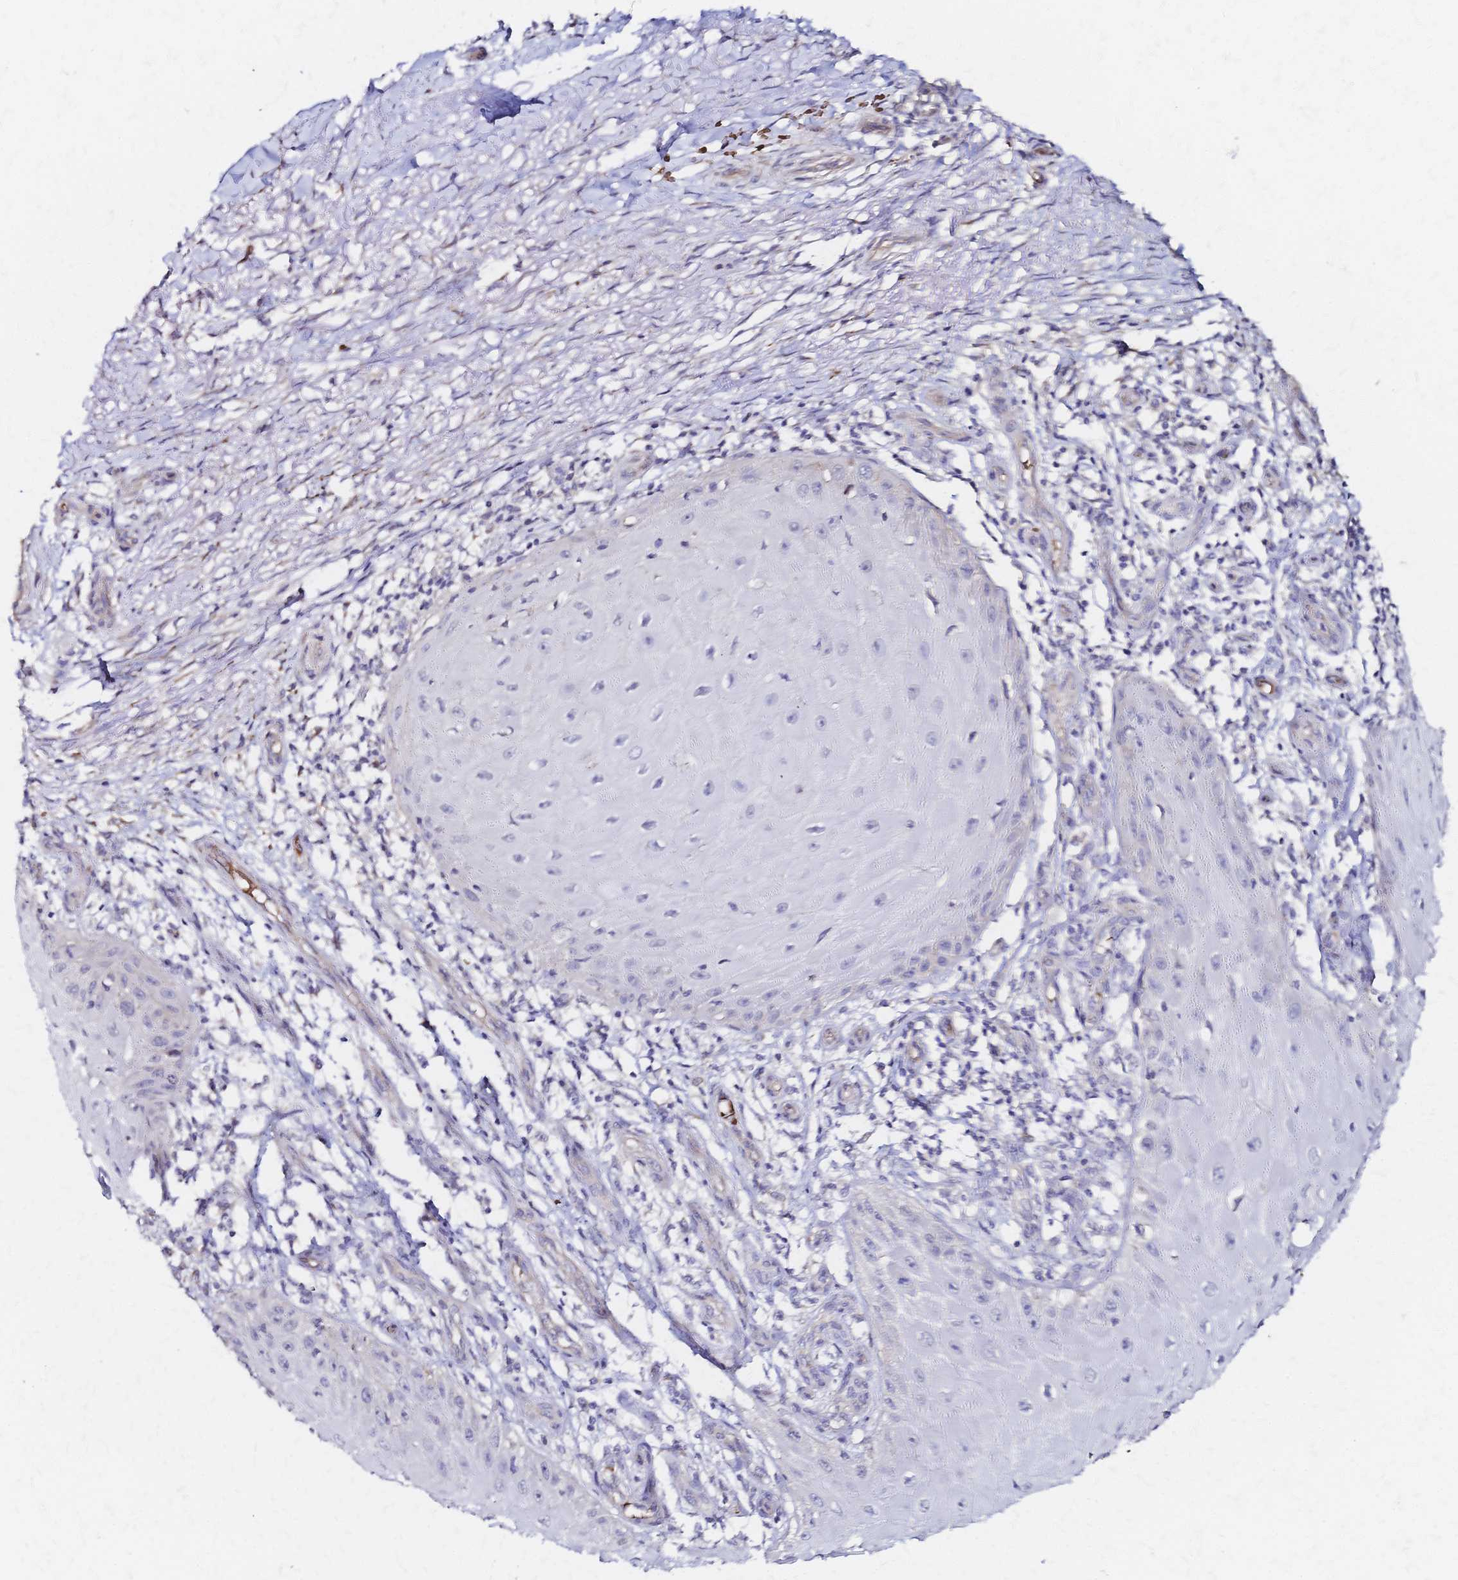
{"staining": {"intensity": "negative", "quantity": "none", "location": "none"}, "tissue": "skin cancer", "cell_type": "Tumor cells", "image_type": "cancer", "snomed": [{"axis": "morphology", "description": "Squamous cell carcinoma, NOS"}, {"axis": "topography", "description": "Skin"}], "caption": "A photomicrograph of squamous cell carcinoma (skin) stained for a protein displays no brown staining in tumor cells. The staining was performed using DAB (3,3'-diaminobenzidine) to visualize the protein expression in brown, while the nuclei were stained in blue with hematoxylin (Magnification: 20x).", "gene": "SLC5A1", "patient": {"sex": "female", "age": 77}}